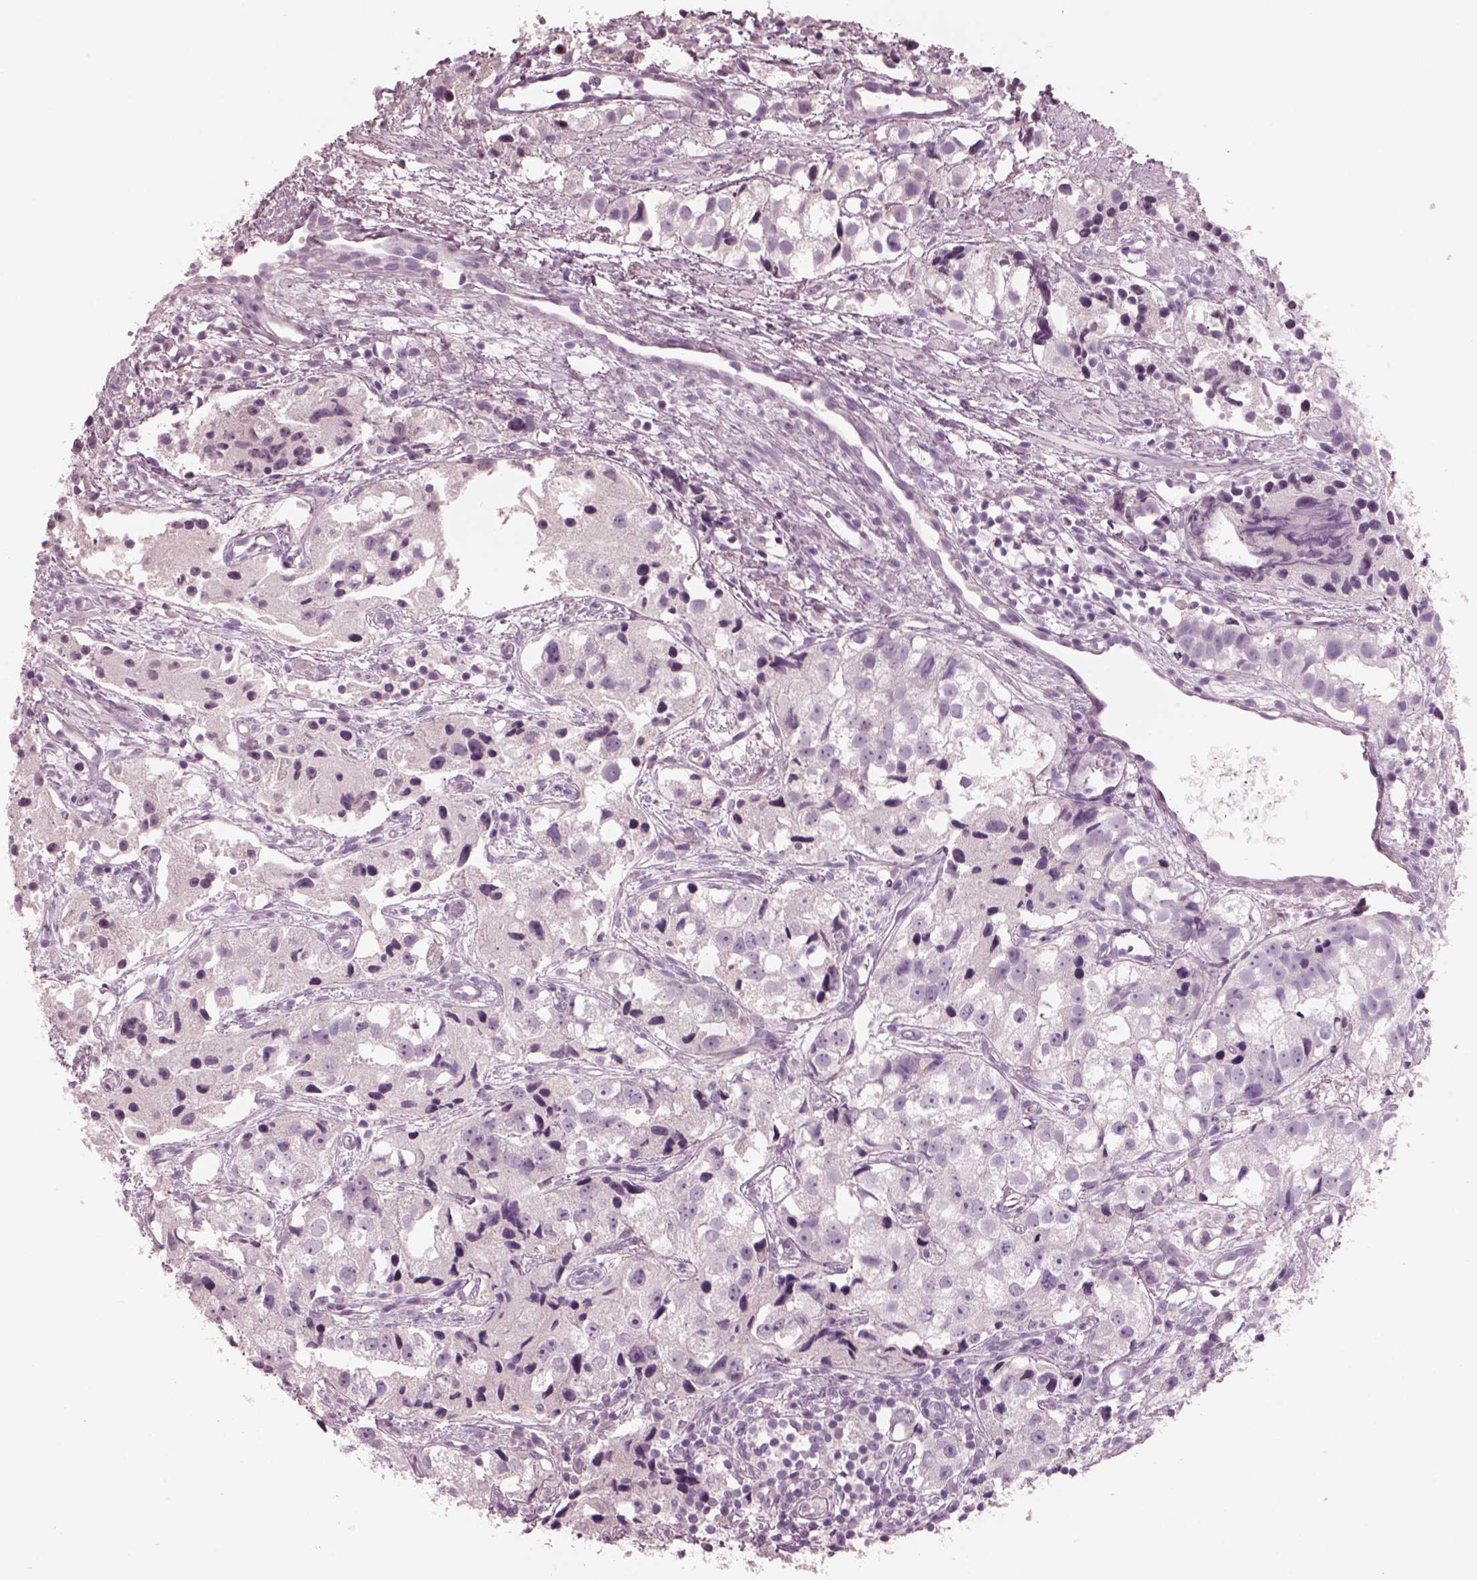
{"staining": {"intensity": "negative", "quantity": "none", "location": "none"}, "tissue": "prostate cancer", "cell_type": "Tumor cells", "image_type": "cancer", "snomed": [{"axis": "morphology", "description": "Adenocarcinoma, High grade"}, {"axis": "topography", "description": "Prostate"}], "caption": "High power microscopy photomicrograph of an immunohistochemistry photomicrograph of prostate cancer, revealing no significant positivity in tumor cells. The staining is performed using DAB (3,3'-diaminobenzidine) brown chromogen with nuclei counter-stained in using hematoxylin.", "gene": "PACRG", "patient": {"sex": "male", "age": 68}}